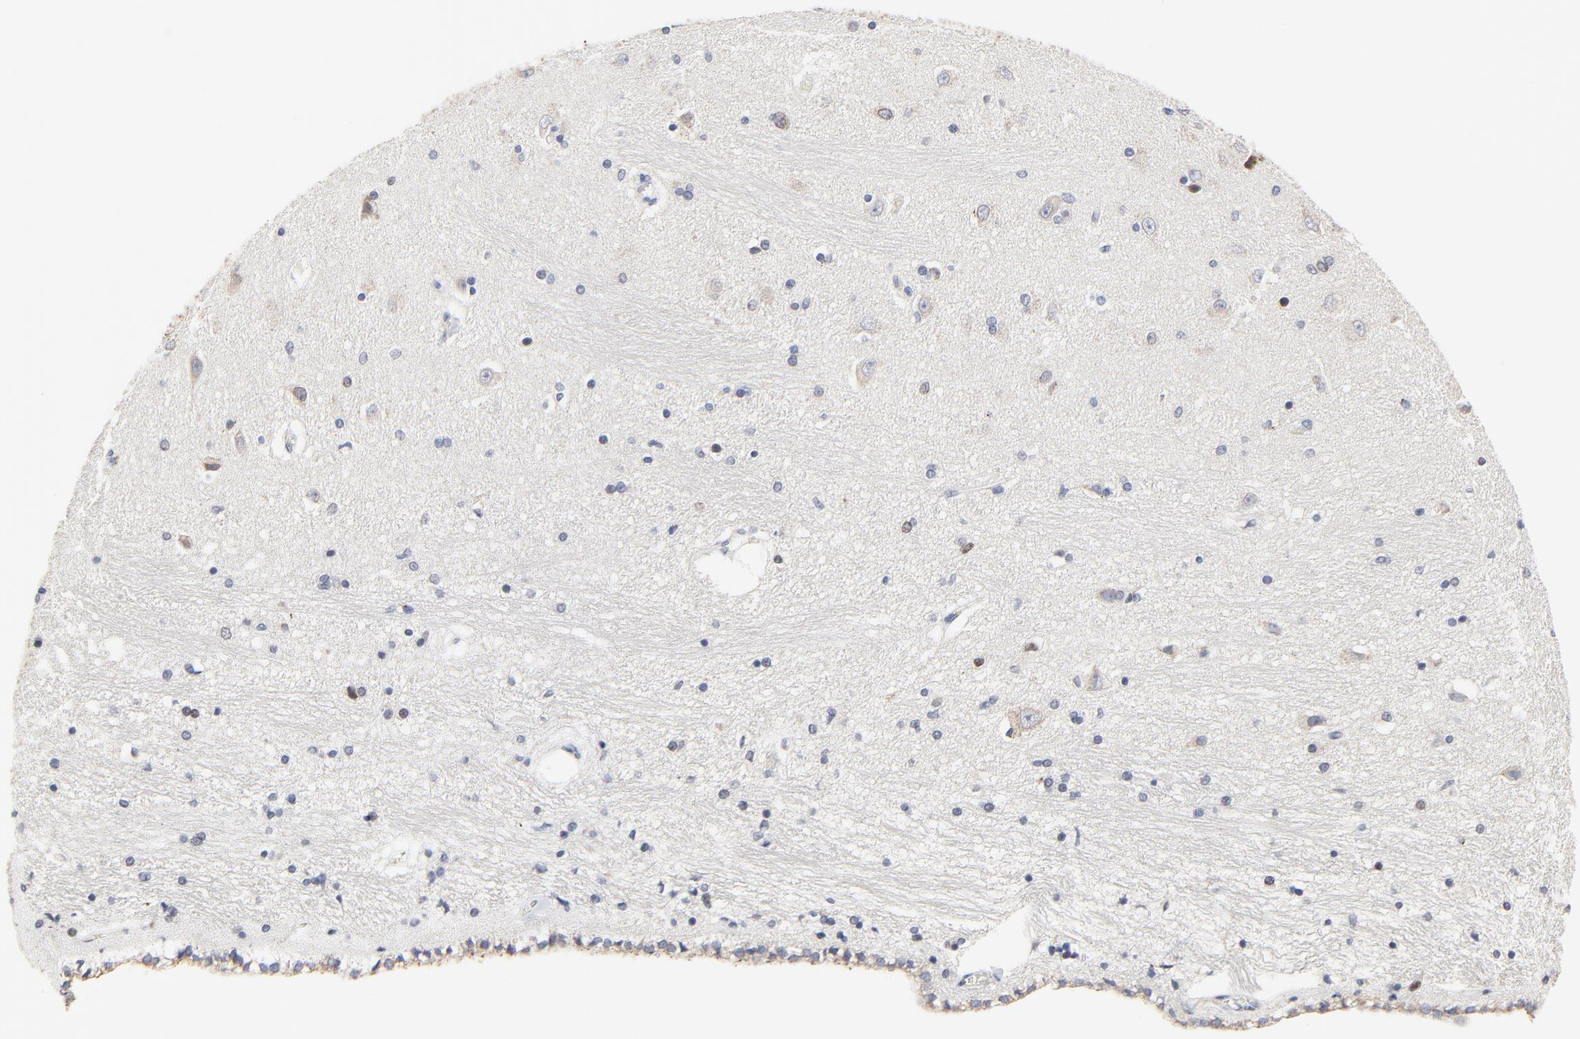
{"staining": {"intensity": "negative", "quantity": "none", "location": "none"}, "tissue": "hippocampus", "cell_type": "Glial cells", "image_type": "normal", "snomed": [{"axis": "morphology", "description": "Normal tissue, NOS"}, {"axis": "topography", "description": "Hippocampus"}], "caption": "IHC image of unremarkable hippocampus stained for a protein (brown), which reveals no positivity in glial cells. (DAB (3,3'-diaminobenzidine) immunohistochemistry, high magnification).", "gene": "LNX1", "patient": {"sex": "female", "age": 54}}